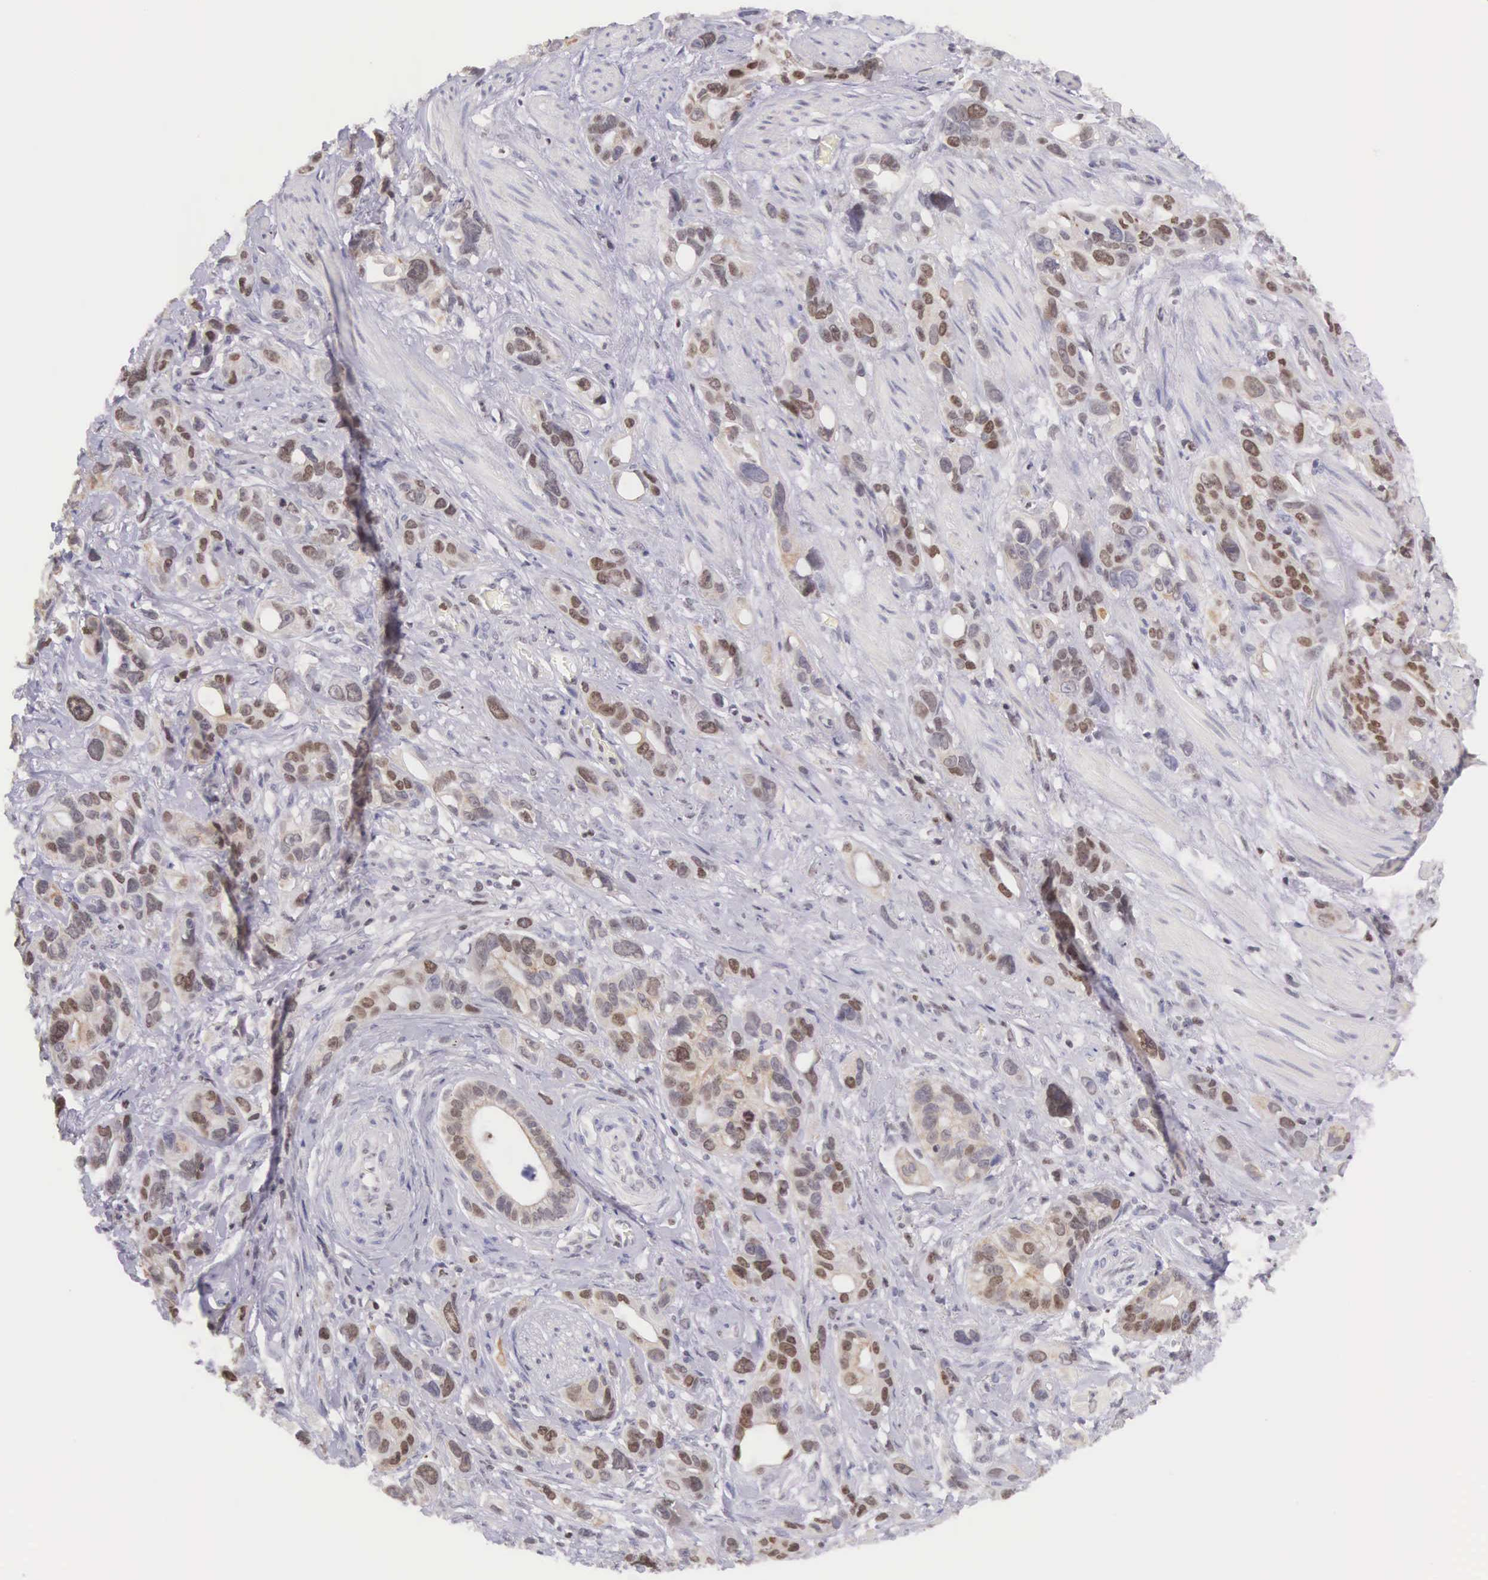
{"staining": {"intensity": "moderate", "quantity": "25%-75%", "location": "nuclear"}, "tissue": "stomach cancer", "cell_type": "Tumor cells", "image_type": "cancer", "snomed": [{"axis": "morphology", "description": "Adenocarcinoma, NOS"}, {"axis": "topography", "description": "Stomach, upper"}], "caption": "This is an image of immunohistochemistry staining of stomach cancer (adenocarcinoma), which shows moderate positivity in the nuclear of tumor cells.", "gene": "VRK1", "patient": {"sex": "male", "age": 47}}